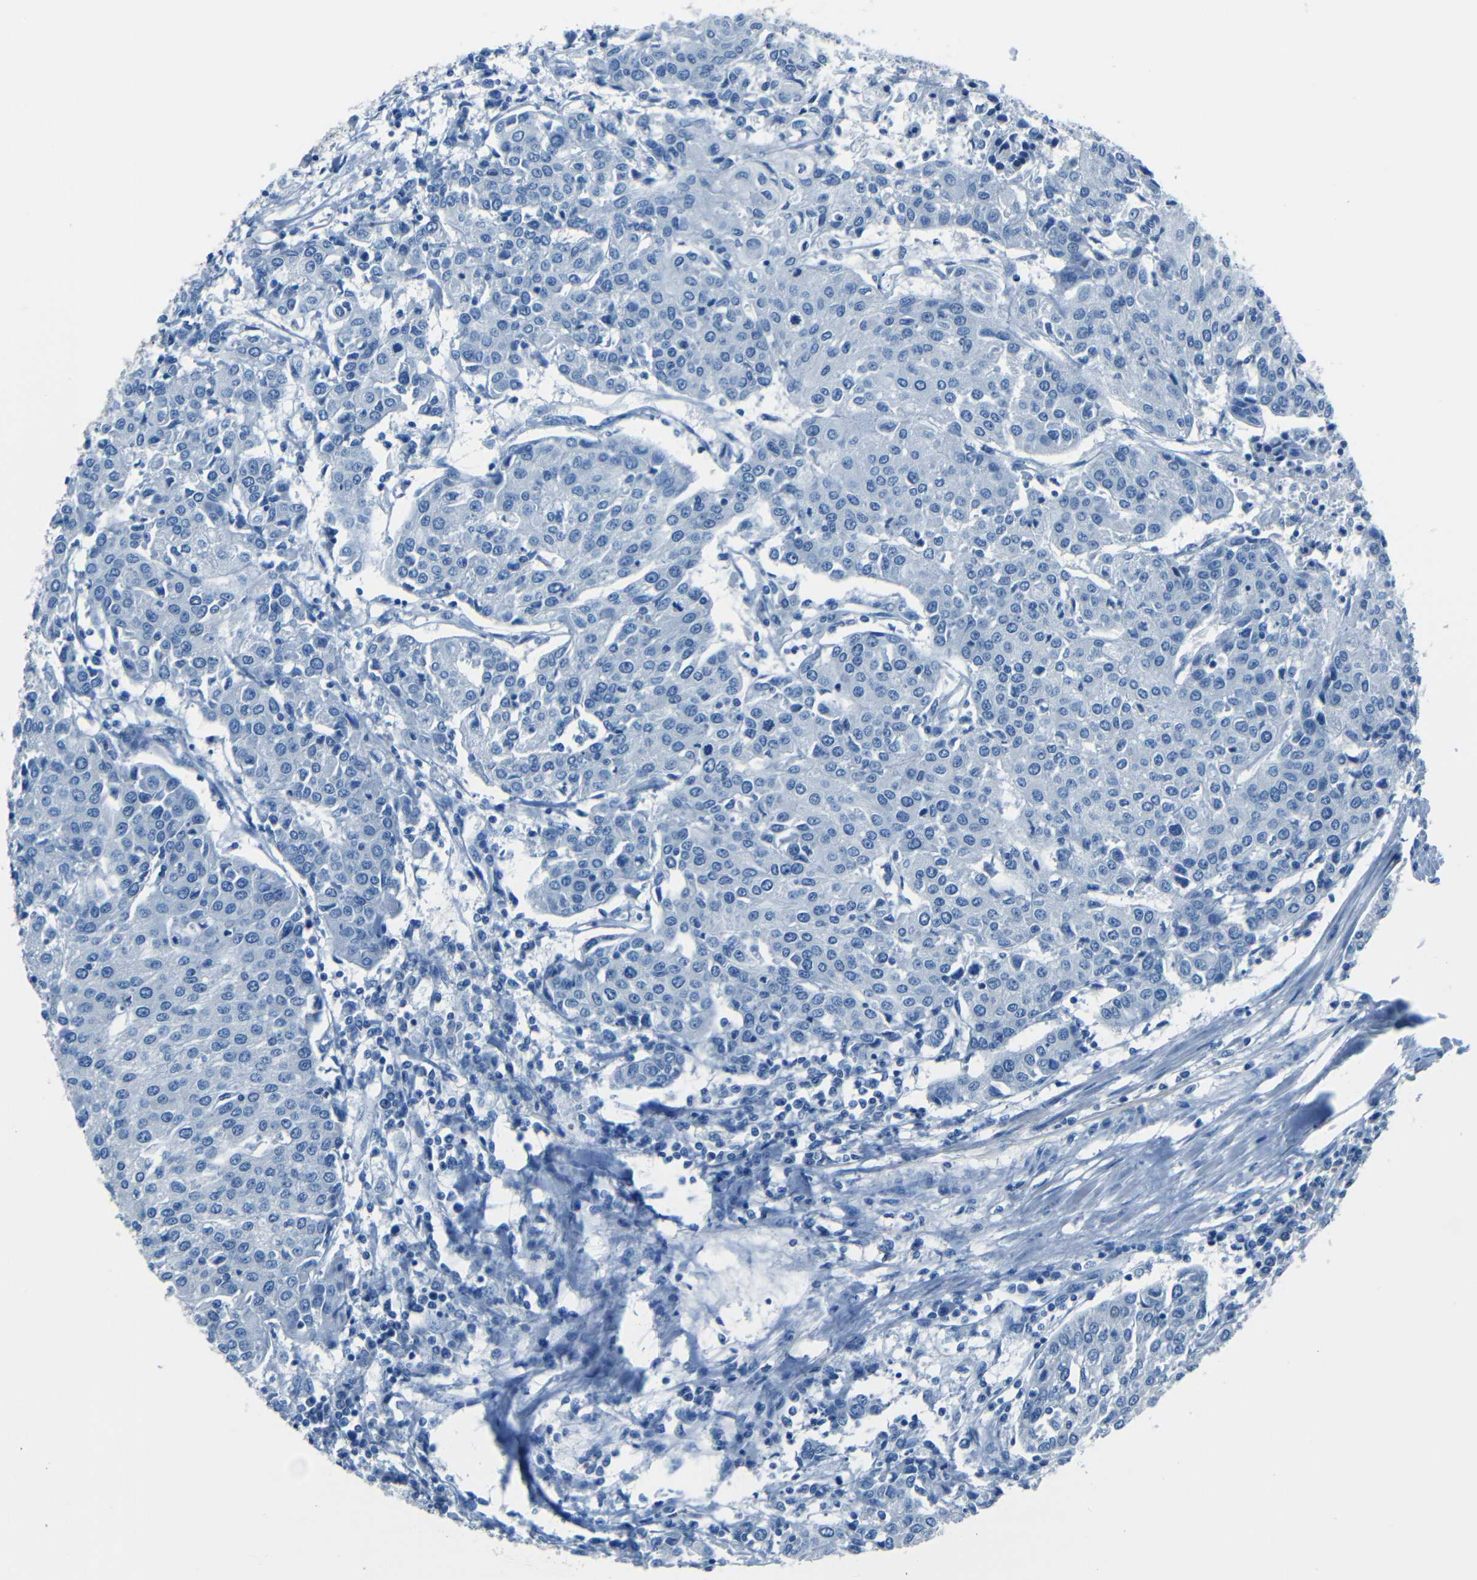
{"staining": {"intensity": "negative", "quantity": "none", "location": "none"}, "tissue": "urothelial cancer", "cell_type": "Tumor cells", "image_type": "cancer", "snomed": [{"axis": "morphology", "description": "Urothelial carcinoma, High grade"}, {"axis": "topography", "description": "Urinary bladder"}], "caption": "This is an immunohistochemistry histopathology image of high-grade urothelial carcinoma. There is no staining in tumor cells.", "gene": "FBN2", "patient": {"sex": "female", "age": 85}}